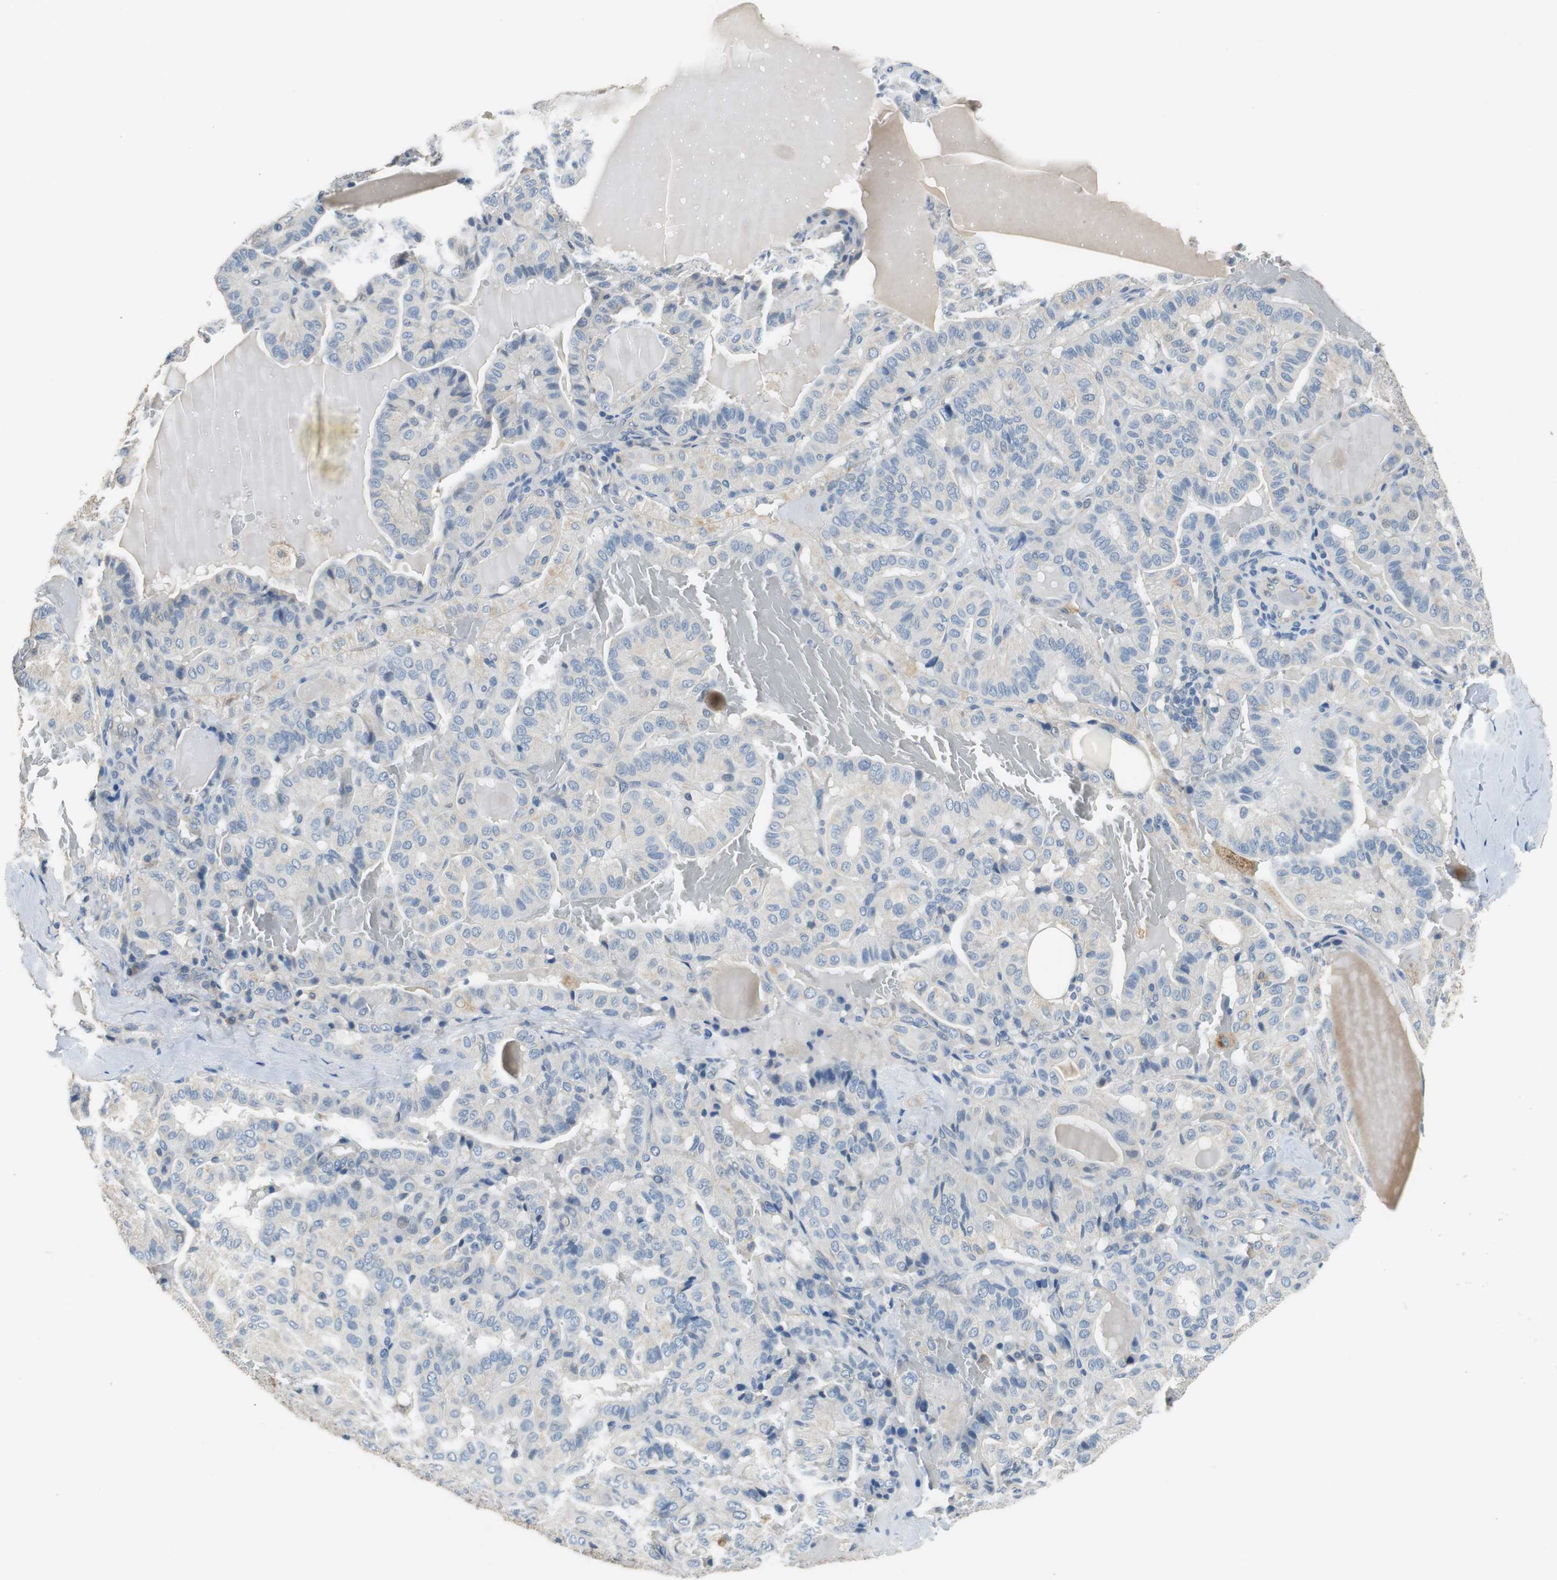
{"staining": {"intensity": "negative", "quantity": "none", "location": "none"}, "tissue": "thyroid cancer", "cell_type": "Tumor cells", "image_type": "cancer", "snomed": [{"axis": "morphology", "description": "Papillary adenocarcinoma, NOS"}, {"axis": "topography", "description": "Thyroid gland"}], "caption": "This is a micrograph of immunohistochemistry staining of thyroid cancer (papillary adenocarcinoma), which shows no expression in tumor cells.", "gene": "ALDH4A1", "patient": {"sex": "male", "age": 77}}